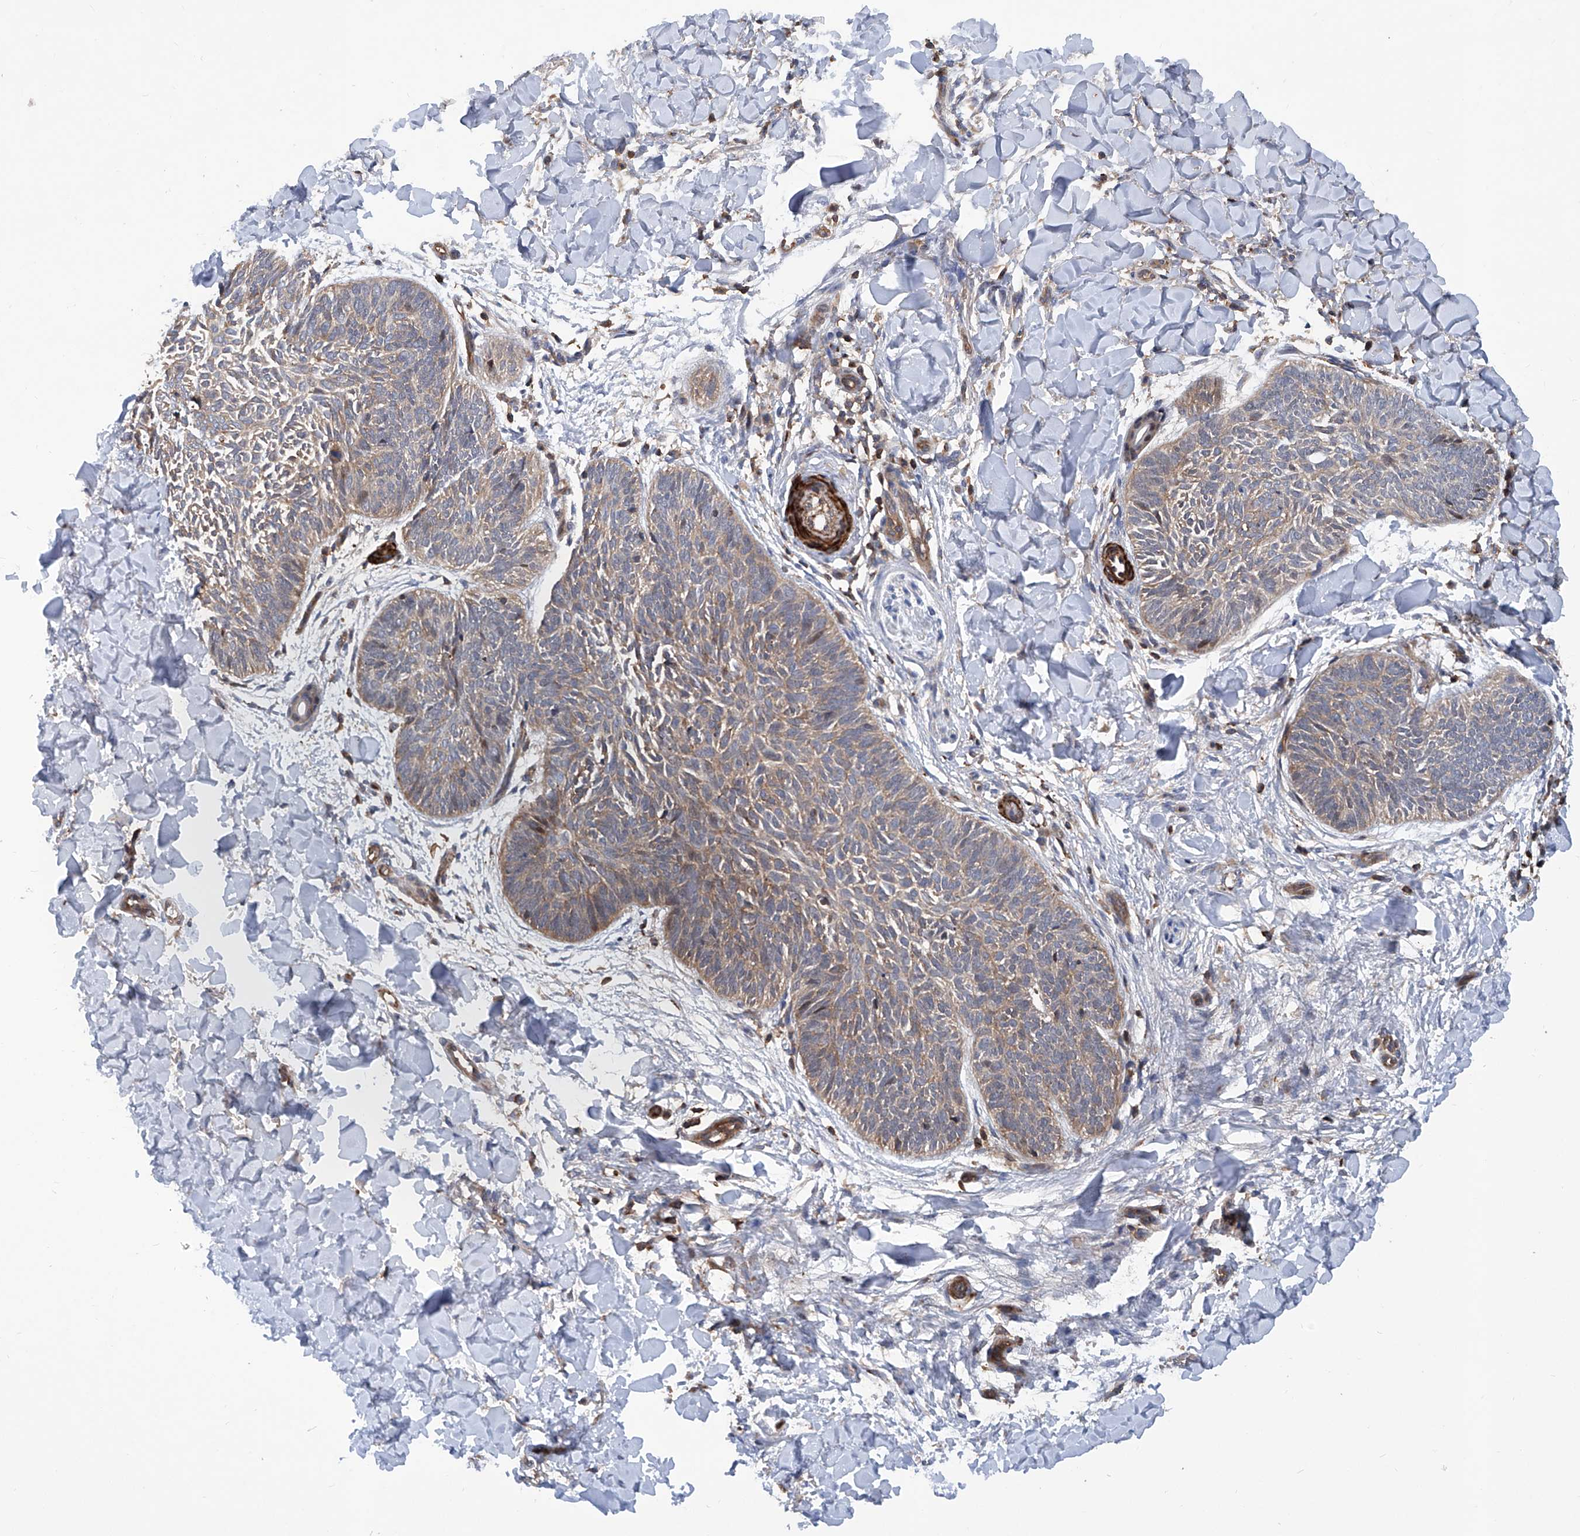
{"staining": {"intensity": "weak", "quantity": ">75%", "location": "cytoplasmic/membranous"}, "tissue": "skin cancer", "cell_type": "Tumor cells", "image_type": "cancer", "snomed": [{"axis": "morphology", "description": "Normal tissue, NOS"}, {"axis": "morphology", "description": "Basal cell carcinoma"}, {"axis": "topography", "description": "Skin"}], "caption": "Immunohistochemical staining of human basal cell carcinoma (skin) displays low levels of weak cytoplasmic/membranous staining in about >75% of tumor cells. (DAB (3,3'-diaminobenzidine) = brown stain, brightfield microscopy at high magnification).", "gene": "NT5C3A", "patient": {"sex": "male", "age": 50}}